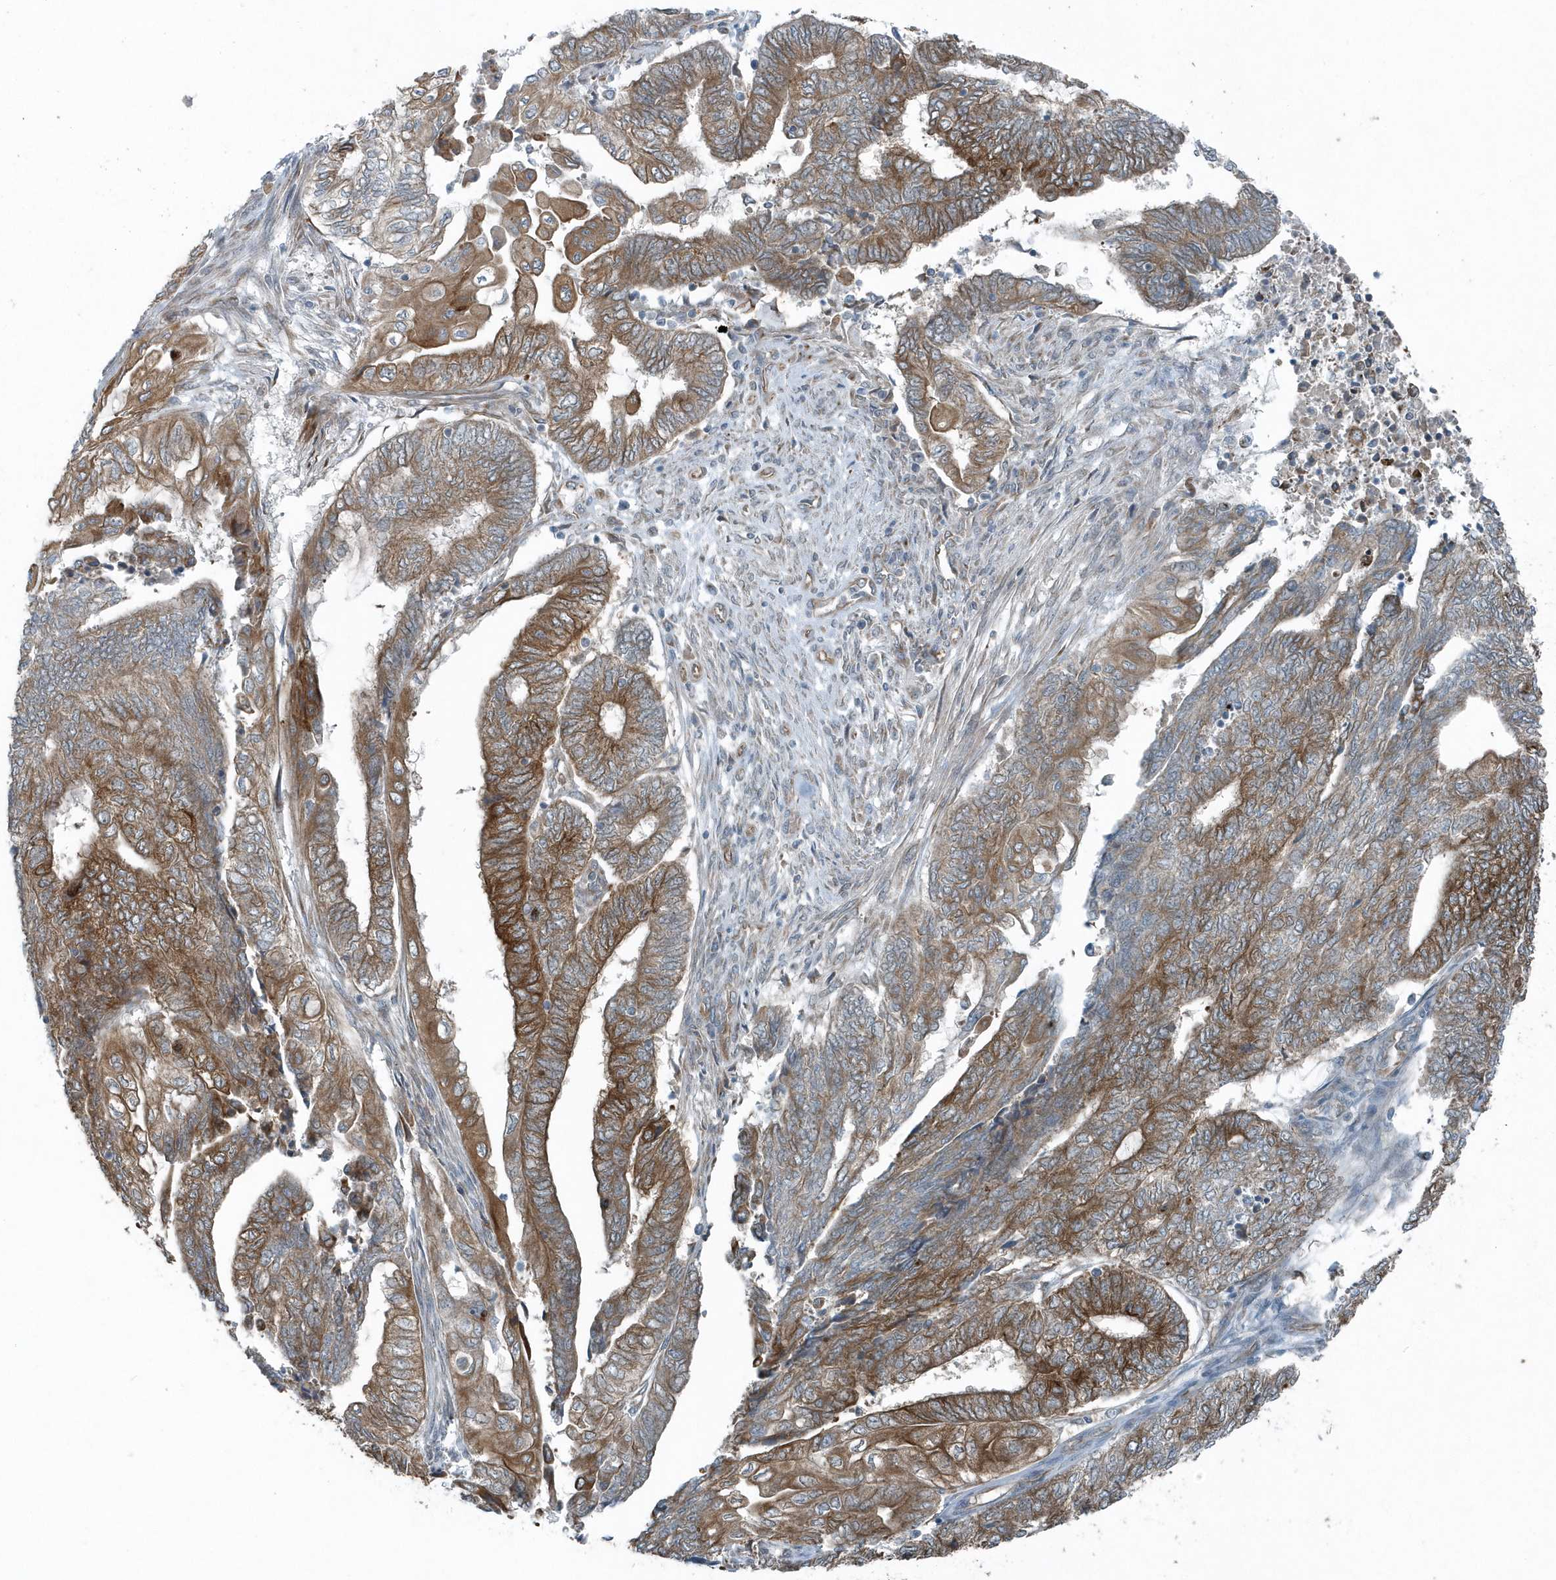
{"staining": {"intensity": "moderate", "quantity": ">75%", "location": "cytoplasmic/membranous"}, "tissue": "endometrial cancer", "cell_type": "Tumor cells", "image_type": "cancer", "snomed": [{"axis": "morphology", "description": "Adenocarcinoma, NOS"}, {"axis": "topography", "description": "Uterus"}, {"axis": "topography", "description": "Endometrium"}], "caption": "High-magnification brightfield microscopy of endometrial cancer stained with DAB (3,3'-diaminobenzidine) (brown) and counterstained with hematoxylin (blue). tumor cells exhibit moderate cytoplasmic/membranous staining is present in approximately>75% of cells.", "gene": "GCC2", "patient": {"sex": "female", "age": 70}}